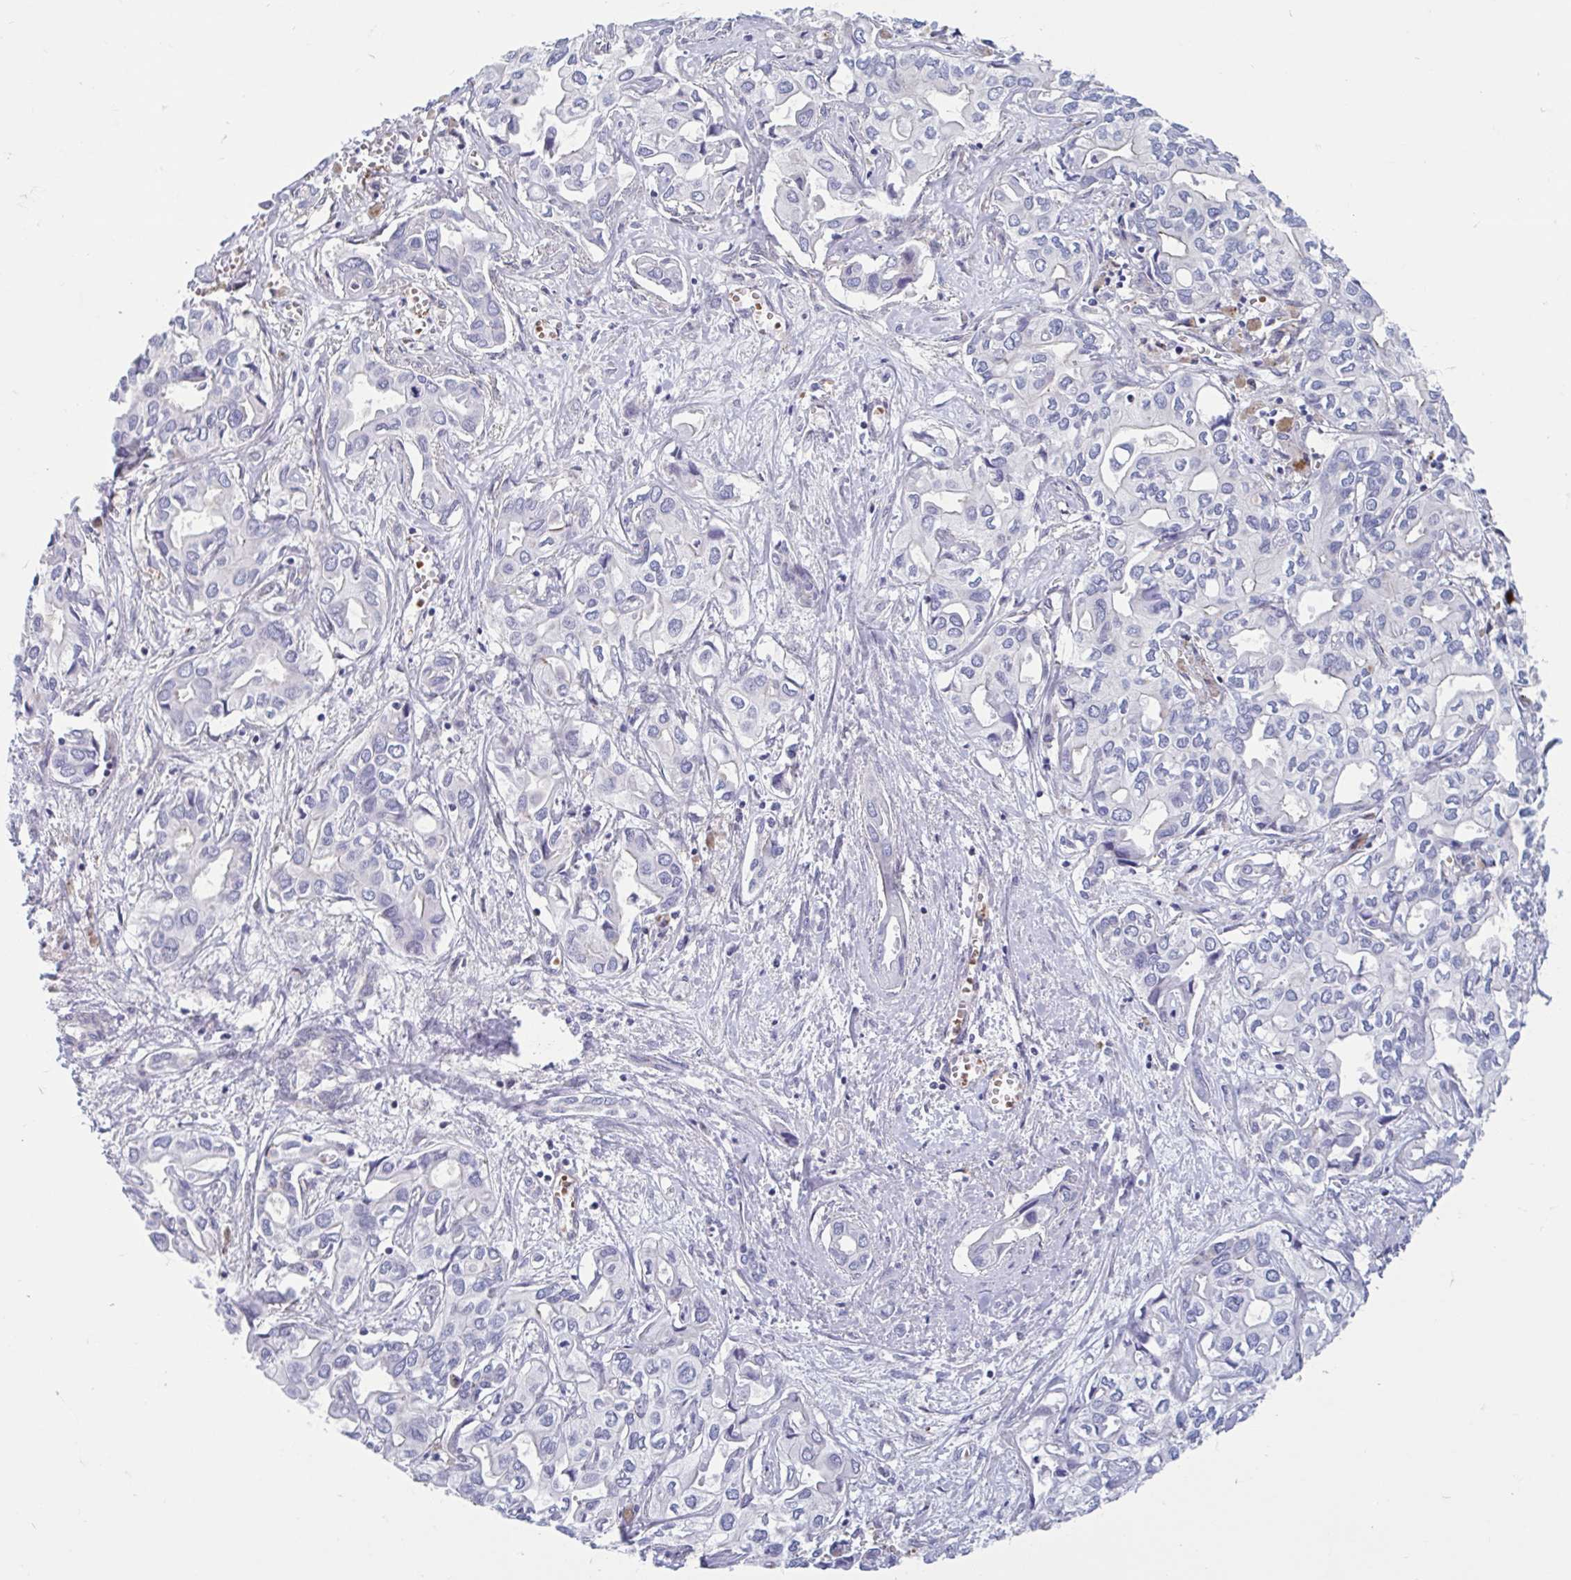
{"staining": {"intensity": "negative", "quantity": "none", "location": "none"}, "tissue": "liver cancer", "cell_type": "Tumor cells", "image_type": "cancer", "snomed": [{"axis": "morphology", "description": "Cholangiocarcinoma"}, {"axis": "topography", "description": "Liver"}], "caption": "High power microscopy photomicrograph of an IHC photomicrograph of liver cholangiocarcinoma, revealing no significant positivity in tumor cells.", "gene": "LRRC38", "patient": {"sex": "female", "age": 64}}